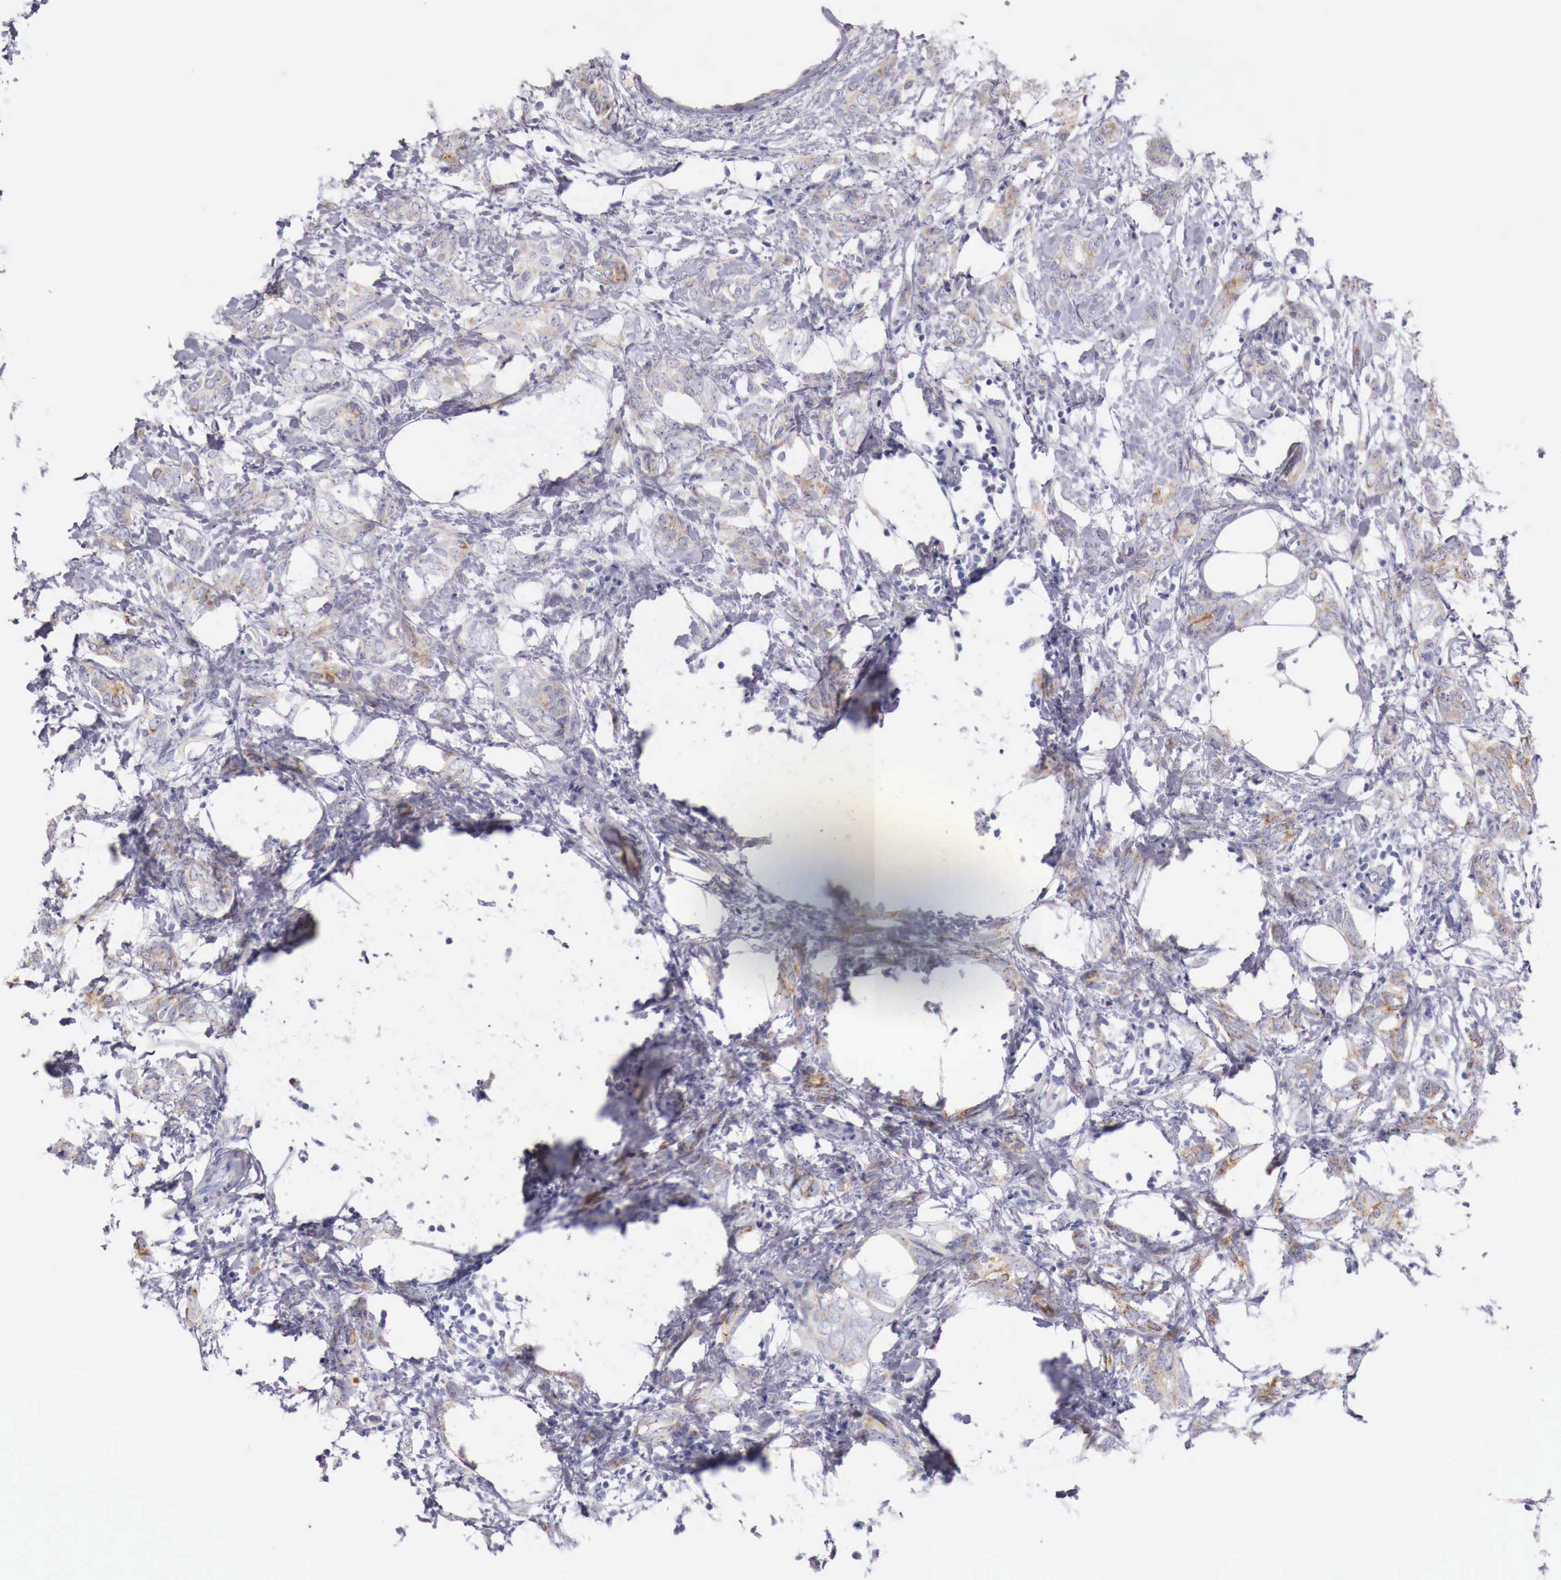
{"staining": {"intensity": "weak", "quantity": "25%-75%", "location": "cytoplasmic/membranous"}, "tissue": "breast cancer", "cell_type": "Tumor cells", "image_type": "cancer", "snomed": [{"axis": "morphology", "description": "Duct carcinoma"}, {"axis": "topography", "description": "Breast"}], "caption": "Infiltrating ductal carcinoma (breast) was stained to show a protein in brown. There is low levels of weak cytoplasmic/membranous positivity in about 25%-75% of tumor cells.", "gene": "NREP", "patient": {"sex": "female", "age": 53}}